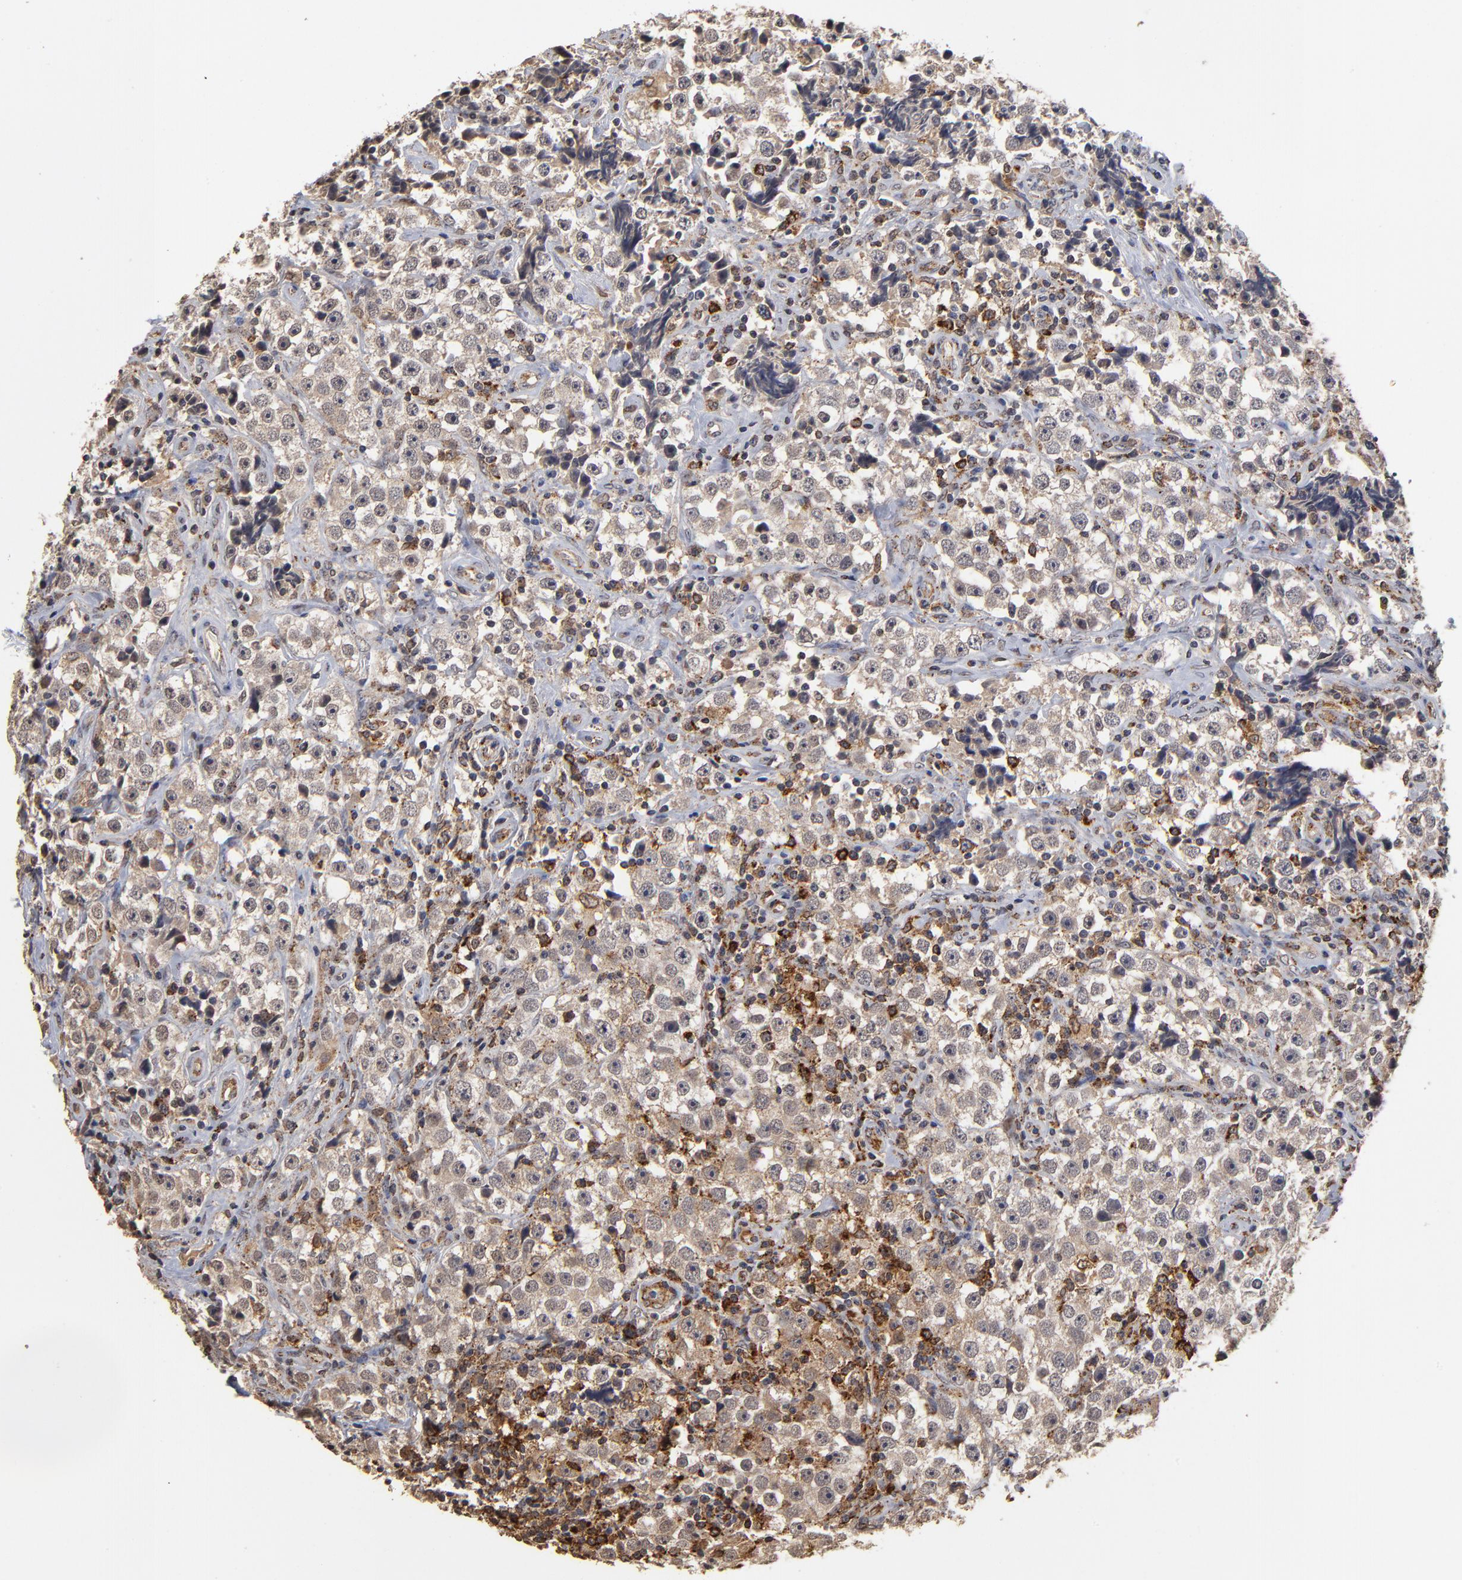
{"staining": {"intensity": "strong", "quantity": "25%-75%", "location": "cytoplasmic/membranous"}, "tissue": "testis cancer", "cell_type": "Tumor cells", "image_type": "cancer", "snomed": [{"axis": "morphology", "description": "Seminoma, NOS"}, {"axis": "topography", "description": "Testis"}], "caption": "Immunohistochemistry micrograph of neoplastic tissue: testis seminoma stained using immunohistochemistry displays high levels of strong protein expression localized specifically in the cytoplasmic/membranous of tumor cells, appearing as a cytoplasmic/membranous brown color.", "gene": "ASB8", "patient": {"sex": "male", "age": 32}}